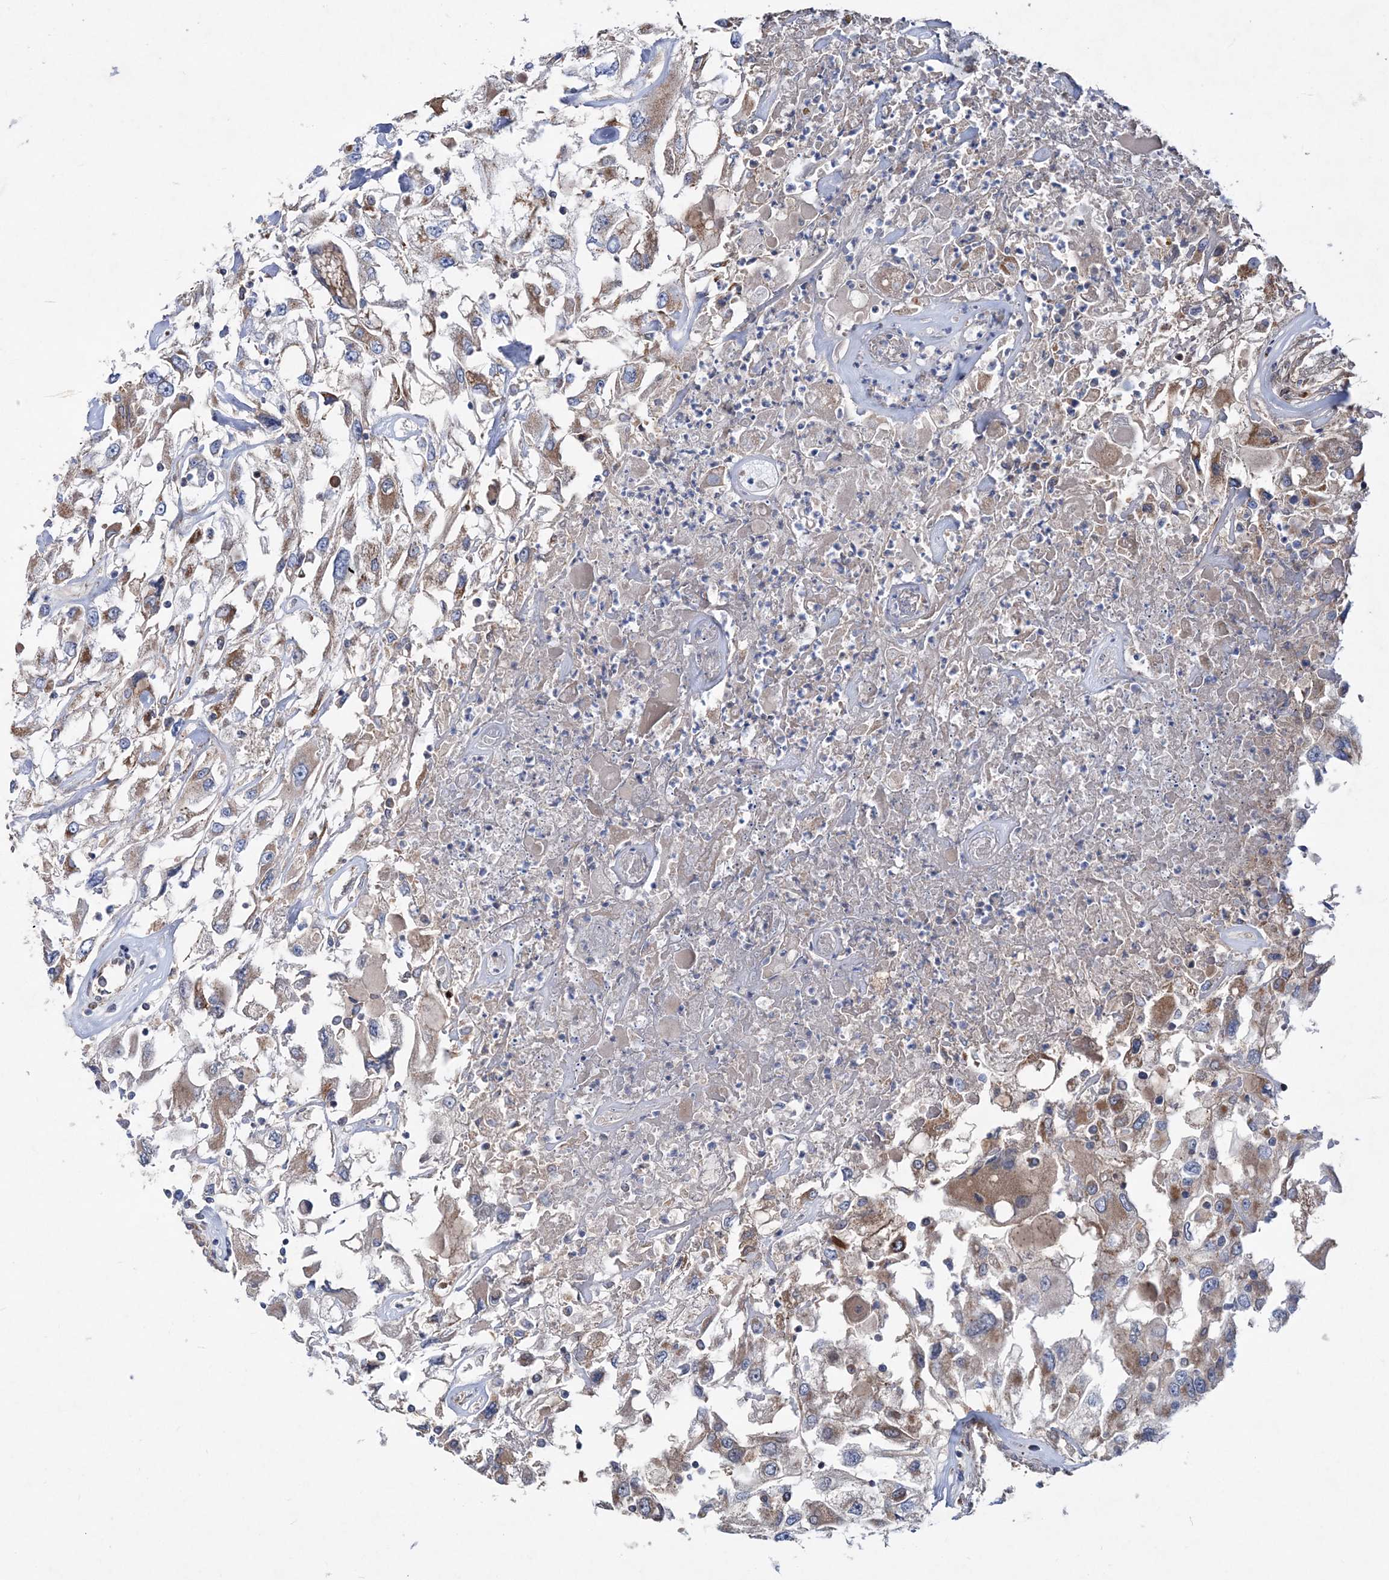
{"staining": {"intensity": "moderate", "quantity": "25%-75%", "location": "cytoplasmic/membranous"}, "tissue": "renal cancer", "cell_type": "Tumor cells", "image_type": "cancer", "snomed": [{"axis": "morphology", "description": "Adenocarcinoma, NOS"}, {"axis": "topography", "description": "Kidney"}], "caption": "Tumor cells display medium levels of moderate cytoplasmic/membranous expression in about 25%-75% of cells in human renal cancer. Using DAB (brown) and hematoxylin (blue) stains, captured at high magnification using brightfield microscopy.", "gene": "NGLY1", "patient": {"sex": "female", "age": 52}}